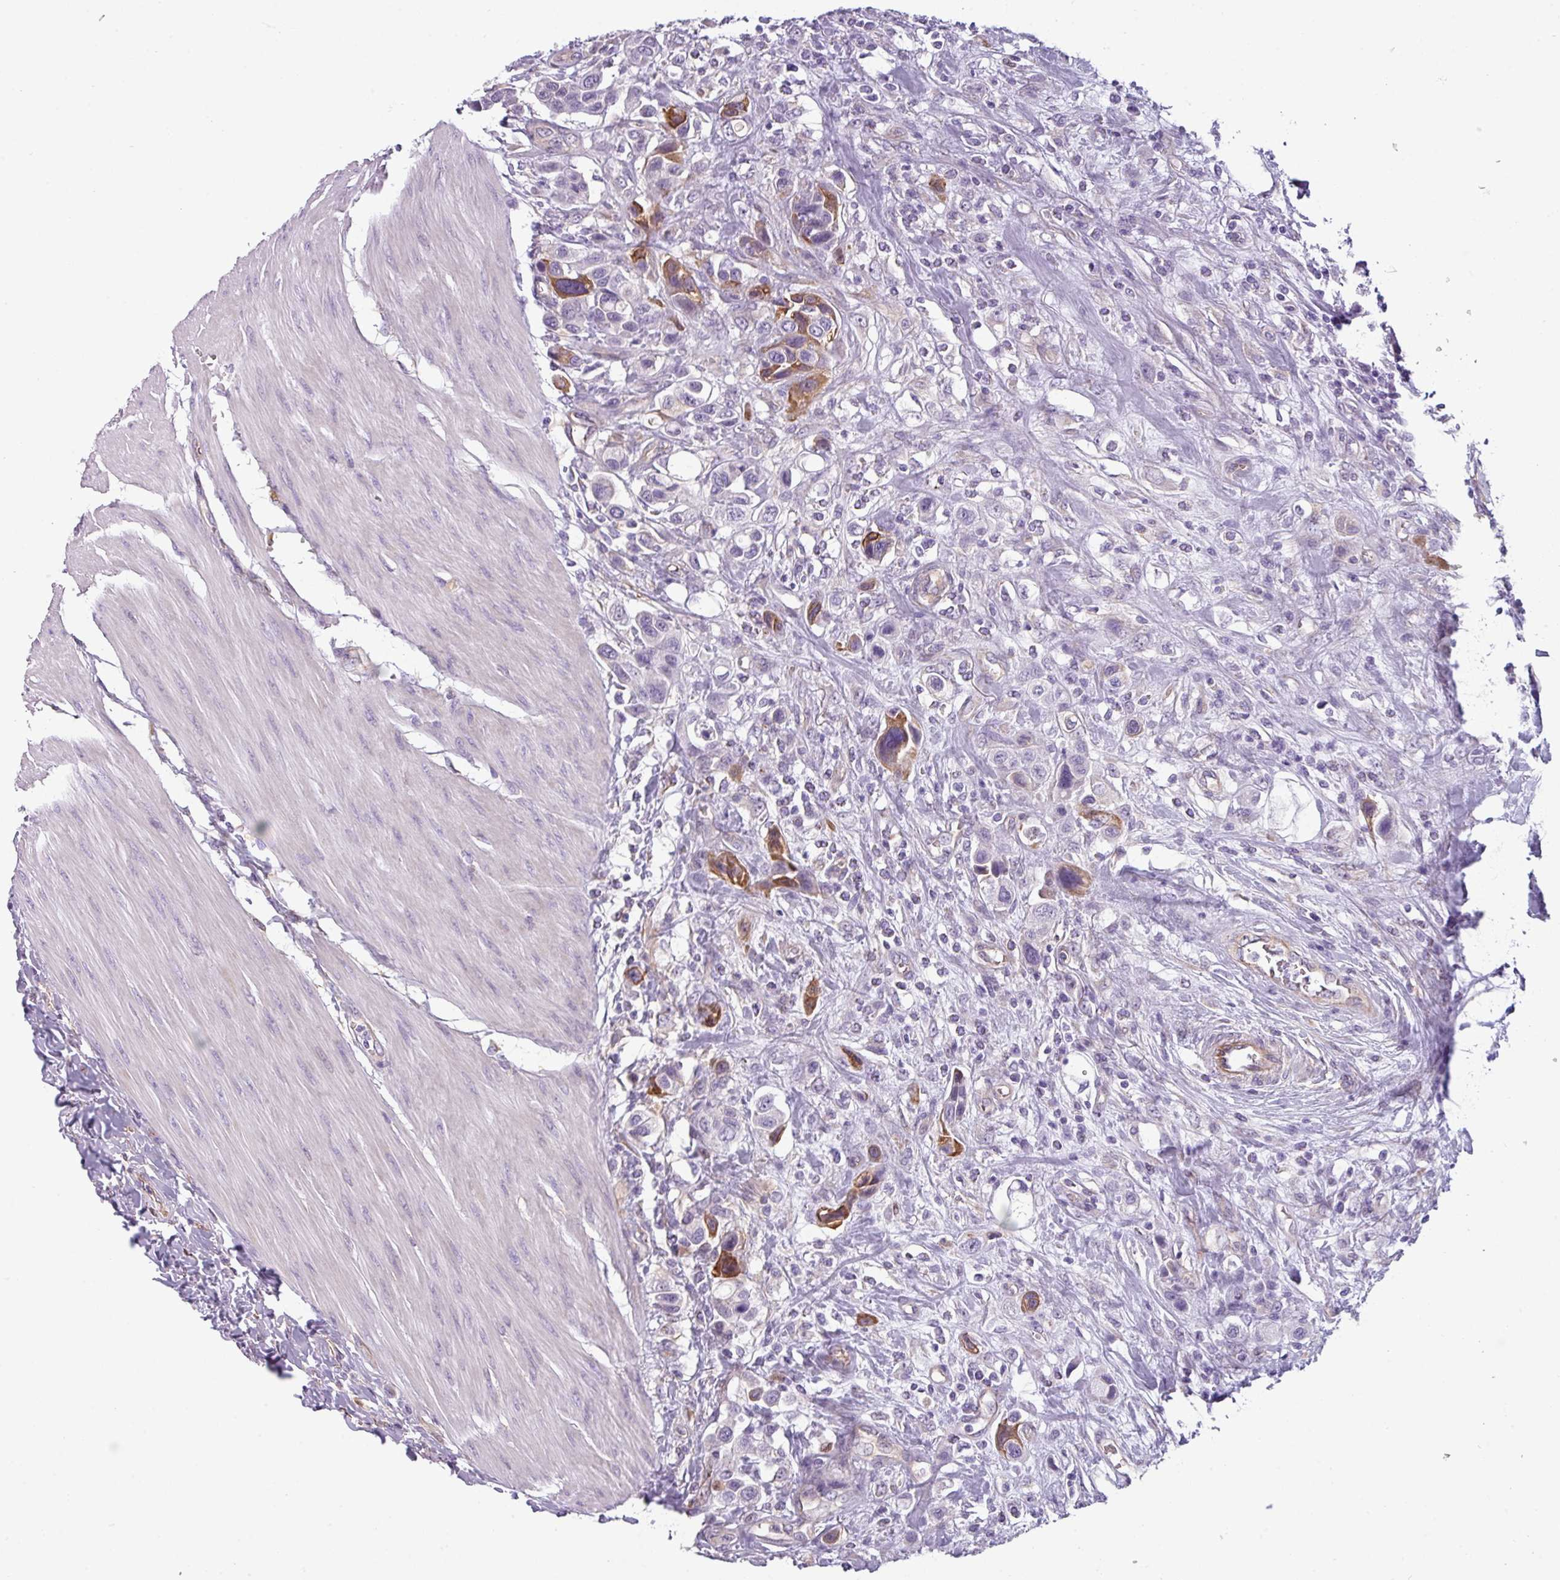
{"staining": {"intensity": "strong", "quantity": "<25%", "location": "cytoplasmic/membranous"}, "tissue": "urothelial cancer", "cell_type": "Tumor cells", "image_type": "cancer", "snomed": [{"axis": "morphology", "description": "Urothelial carcinoma, High grade"}, {"axis": "topography", "description": "Urinary bladder"}], "caption": "High-magnification brightfield microscopy of high-grade urothelial carcinoma stained with DAB (3,3'-diaminobenzidine) (brown) and counterstained with hematoxylin (blue). tumor cells exhibit strong cytoplasmic/membranous positivity is appreciated in about<25% of cells.", "gene": "BUD23", "patient": {"sex": "male", "age": 50}}